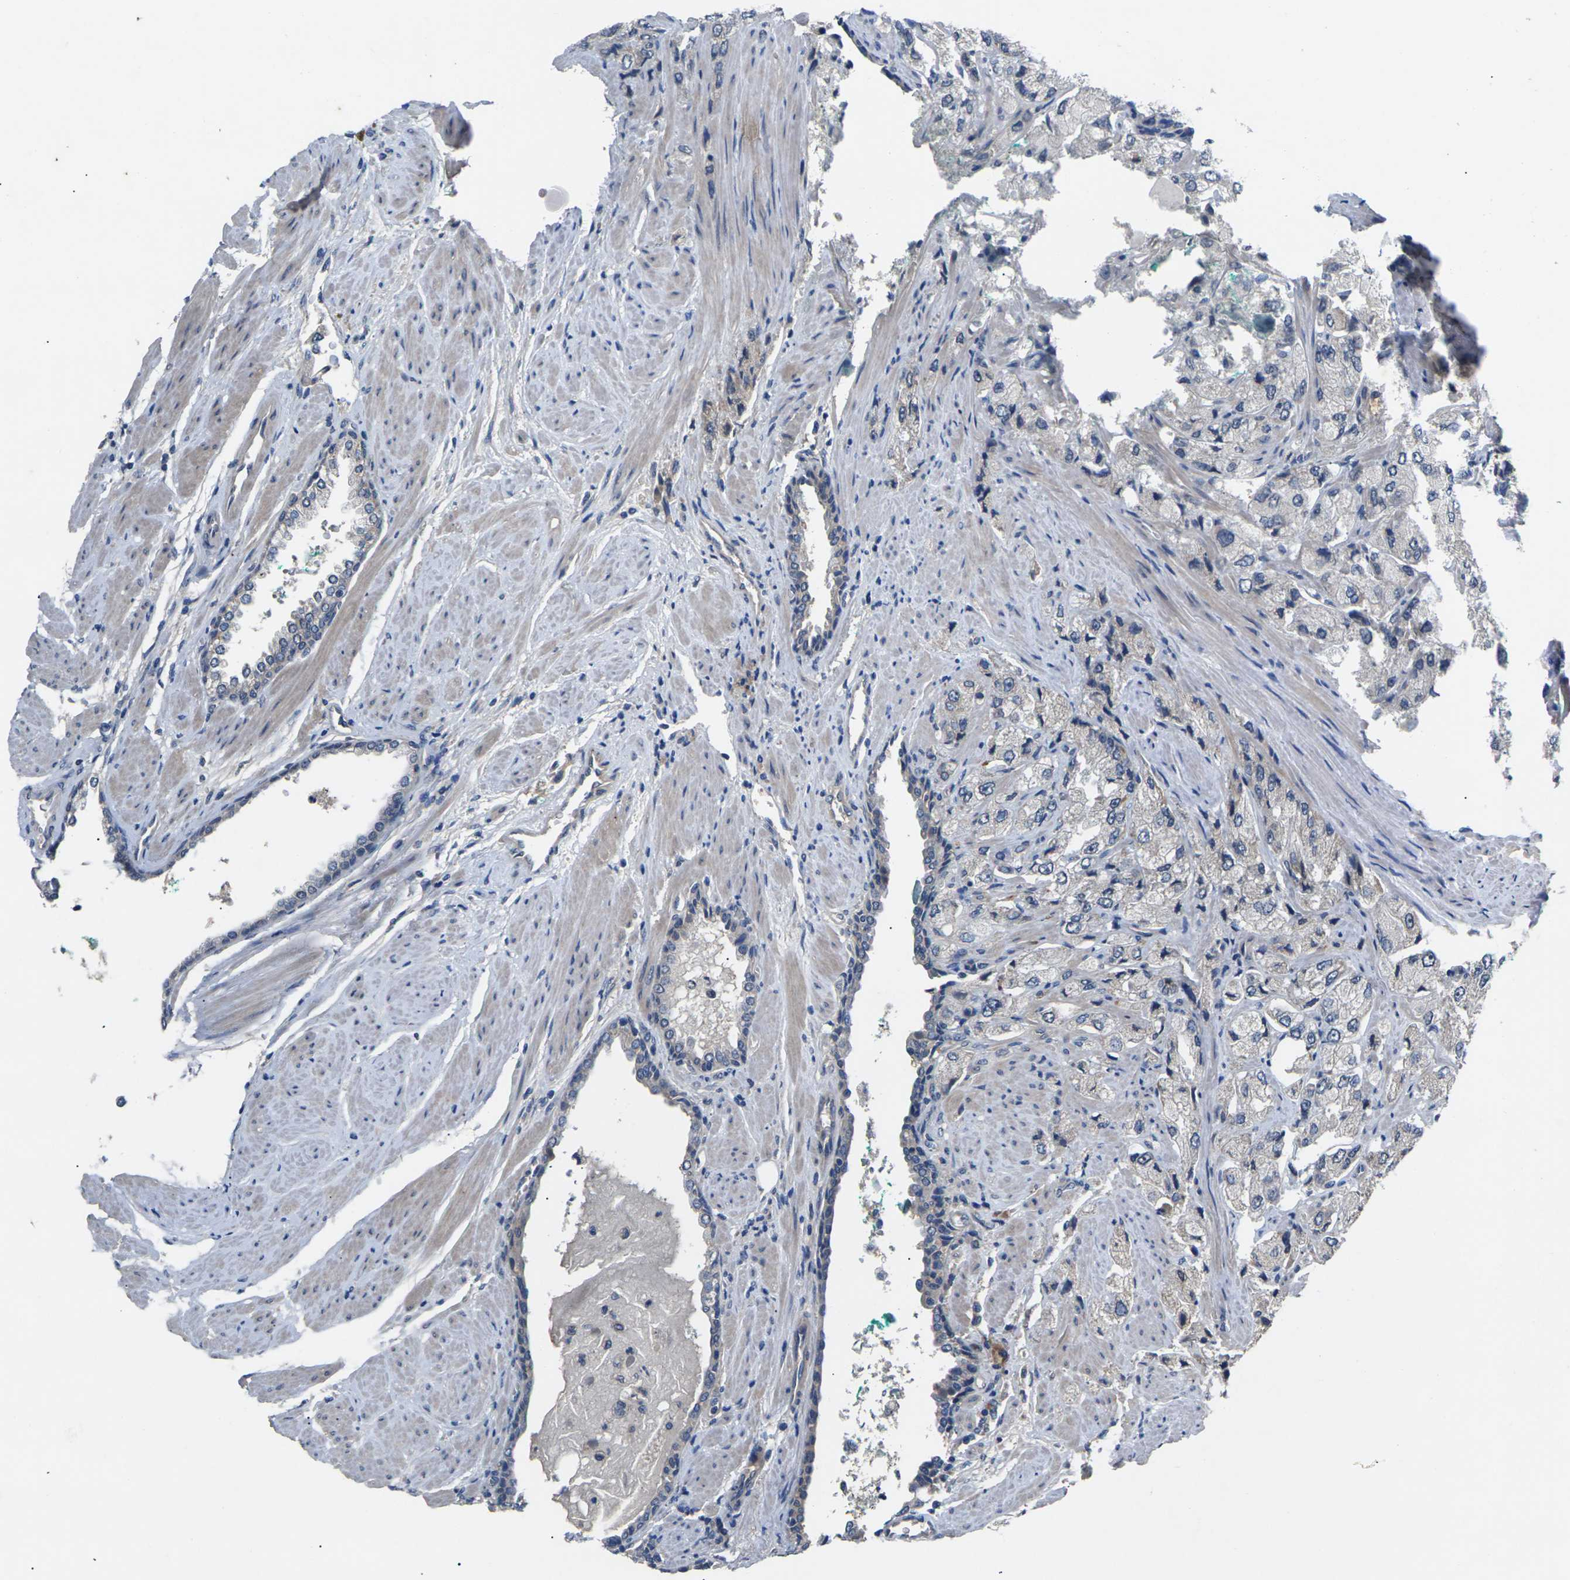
{"staining": {"intensity": "negative", "quantity": "none", "location": "none"}, "tissue": "prostate cancer", "cell_type": "Tumor cells", "image_type": "cancer", "snomed": [{"axis": "morphology", "description": "Adenocarcinoma, High grade"}, {"axis": "topography", "description": "Prostate"}], "caption": "High power microscopy photomicrograph of an immunohistochemistry image of prostate high-grade adenocarcinoma, revealing no significant expression in tumor cells. The staining is performed using DAB (3,3'-diaminobenzidine) brown chromogen with nuclei counter-stained in using hematoxylin.", "gene": "SLC2A2", "patient": {"sex": "male", "age": 58}}